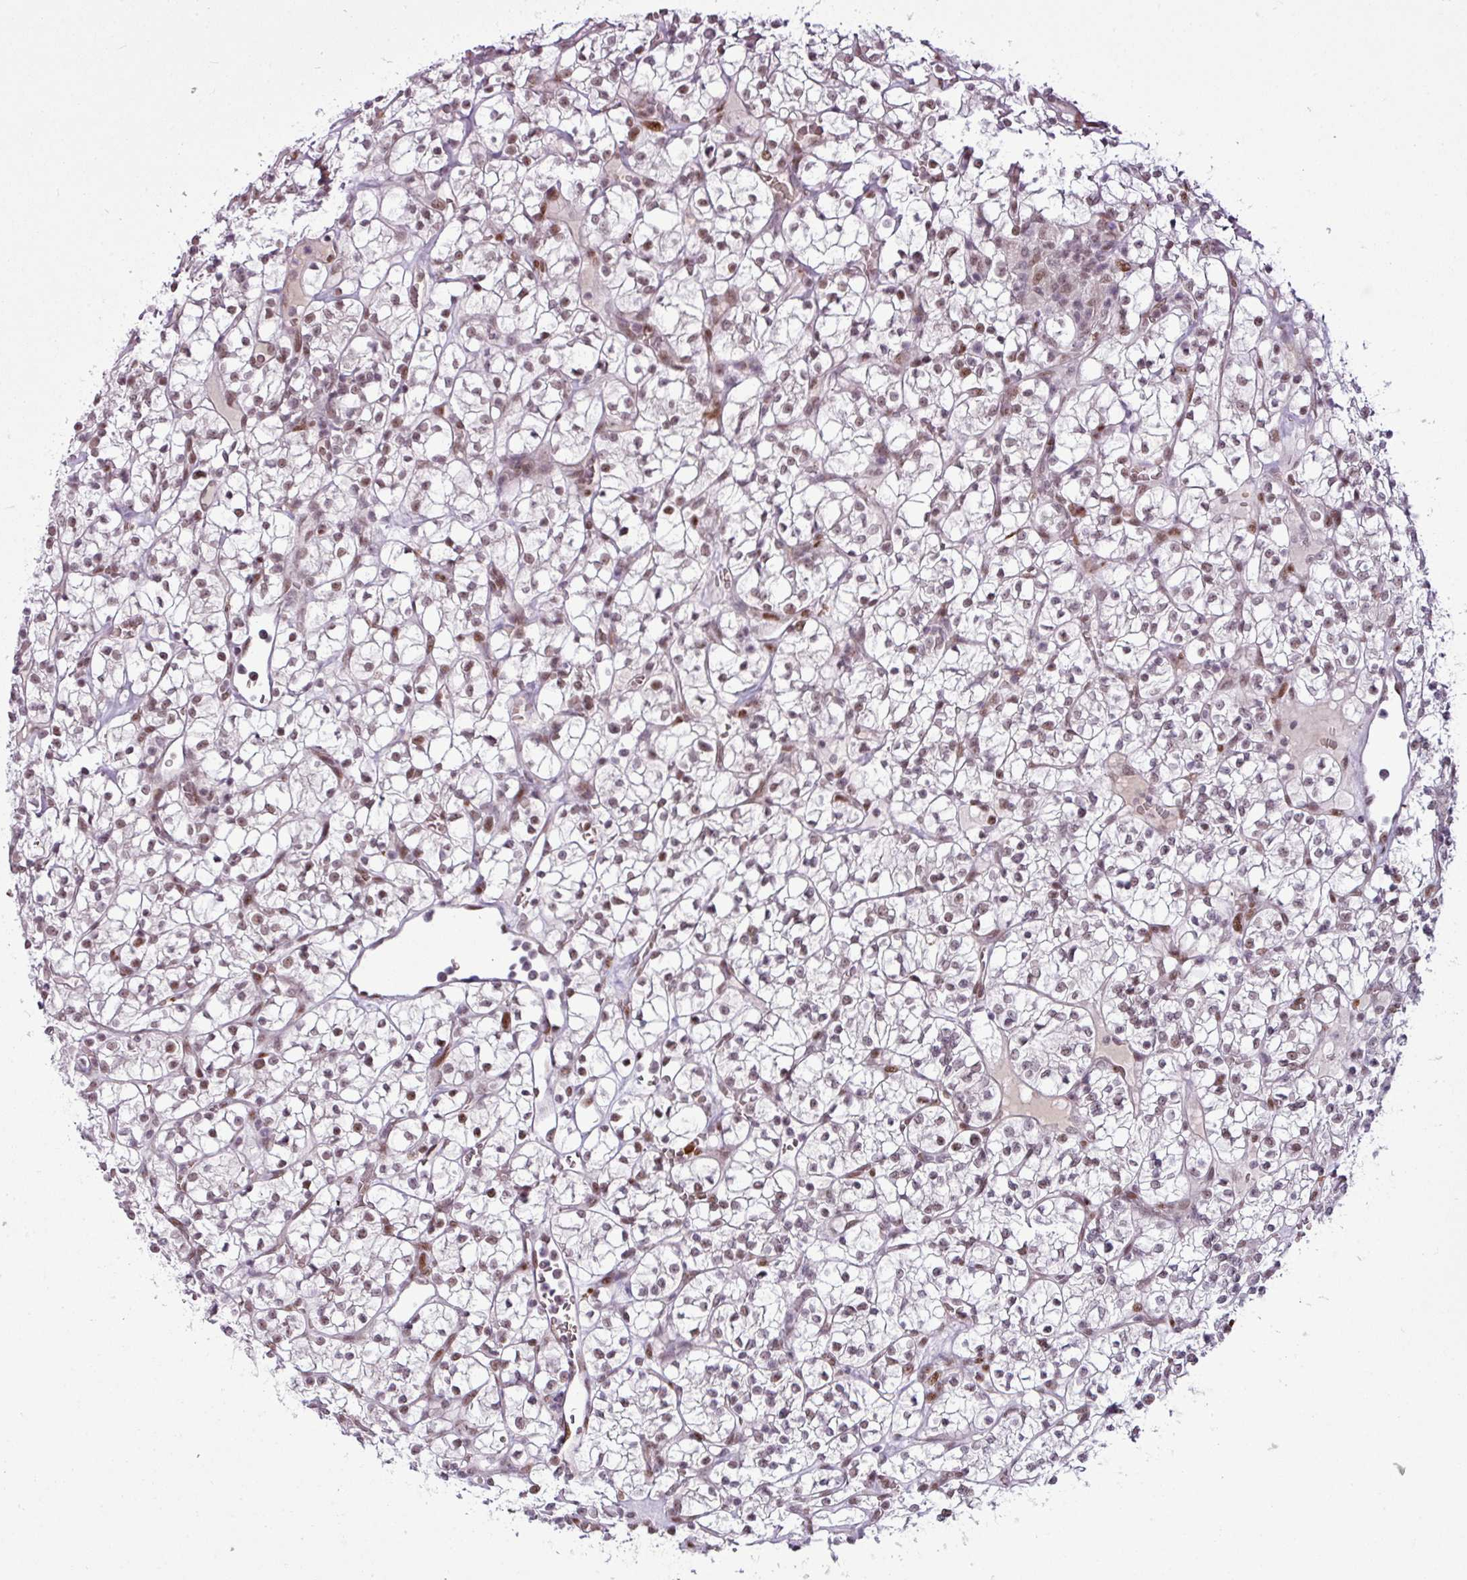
{"staining": {"intensity": "moderate", "quantity": ">75%", "location": "nuclear"}, "tissue": "renal cancer", "cell_type": "Tumor cells", "image_type": "cancer", "snomed": [{"axis": "morphology", "description": "Adenocarcinoma, NOS"}, {"axis": "topography", "description": "Kidney"}], "caption": "Adenocarcinoma (renal) tissue demonstrates moderate nuclear positivity in about >75% of tumor cells, visualized by immunohistochemistry.", "gene": "PRDM5", "patient": {"sex": "female", "age": 64}}